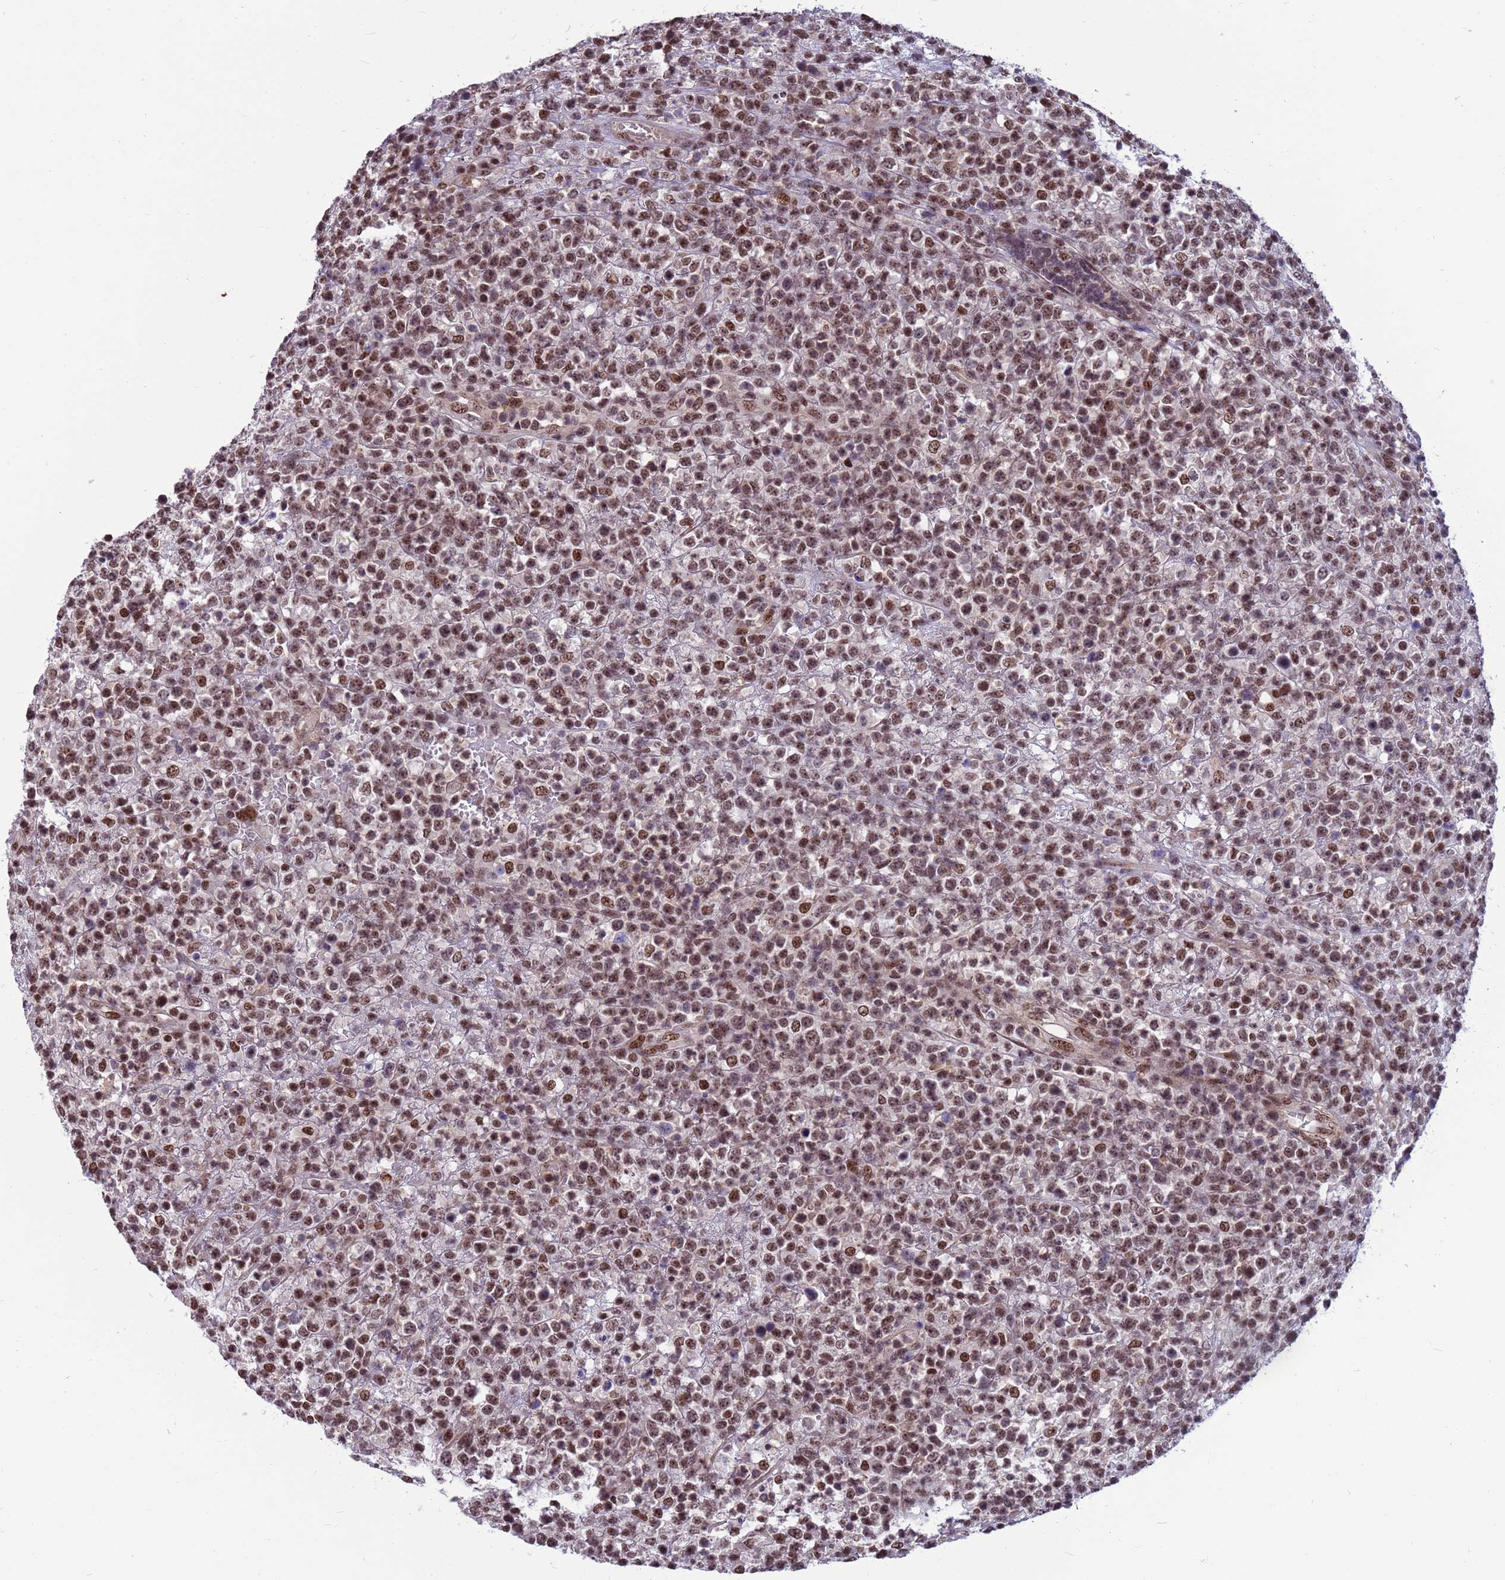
{"staining": {"intensity": "moderate", "quantity": ">75%", "location": "nuclear"}, "tissue": "lymphoma", "cell_type": "Tumor cells", "image_type": "cancer", "snomed": [{"axis": "morphology", "description": "Malignant lymphoma, non-Hodgkin's type, High grade"}, {"axis": "topography", "description": "Colon"}], "caption": "Moderate nuclear staining is appreciated in approximately >75% of tumor cells in lymphoma.", "gene": "NSL1", "patient": {"sex": "female", "age": 53}}